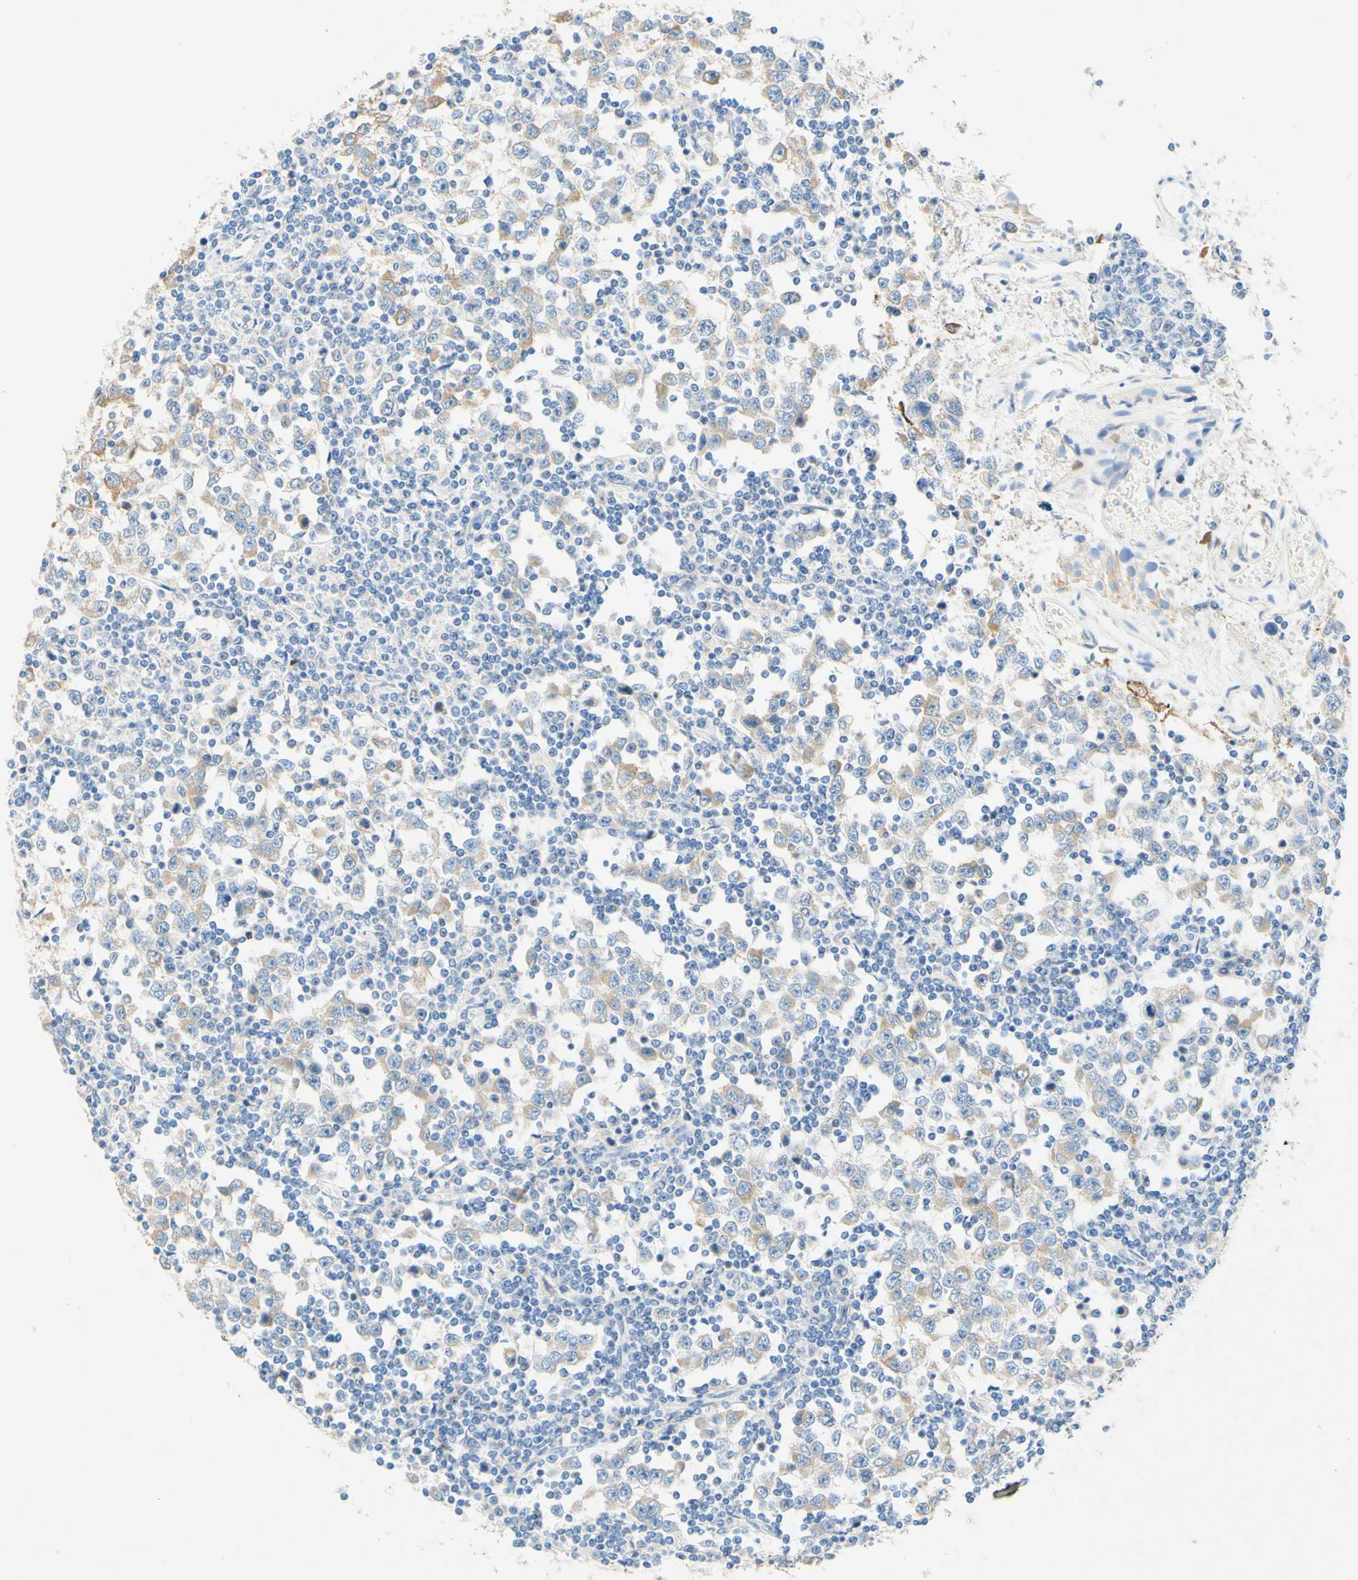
{"staining": {"intensity": "weak", "quantity": "25%-75%", "location": "cytoplasmic/membranous"}, "tissue": "testis cancer", "cell_type": "Tumor cells", "image_type": "cancer", "snomed": [{"axis": "morphology", "description": "Seminoma, NOS"}, {"axis": "topography", "description": "Testis"}], "caption": "Immunohistochemistry (IHC) (DAB) staining of human testis seminoma exhibits weak cytoplasmic/membranous protein staining in about 25%-75% of tumor cells. (DAB (3,3'-diaminobenzidine) IHC, brown staining for protein, blue staining for nuclei).", "gene": "SLC46A1", "patient": {"sex": "male", "age": 65}}